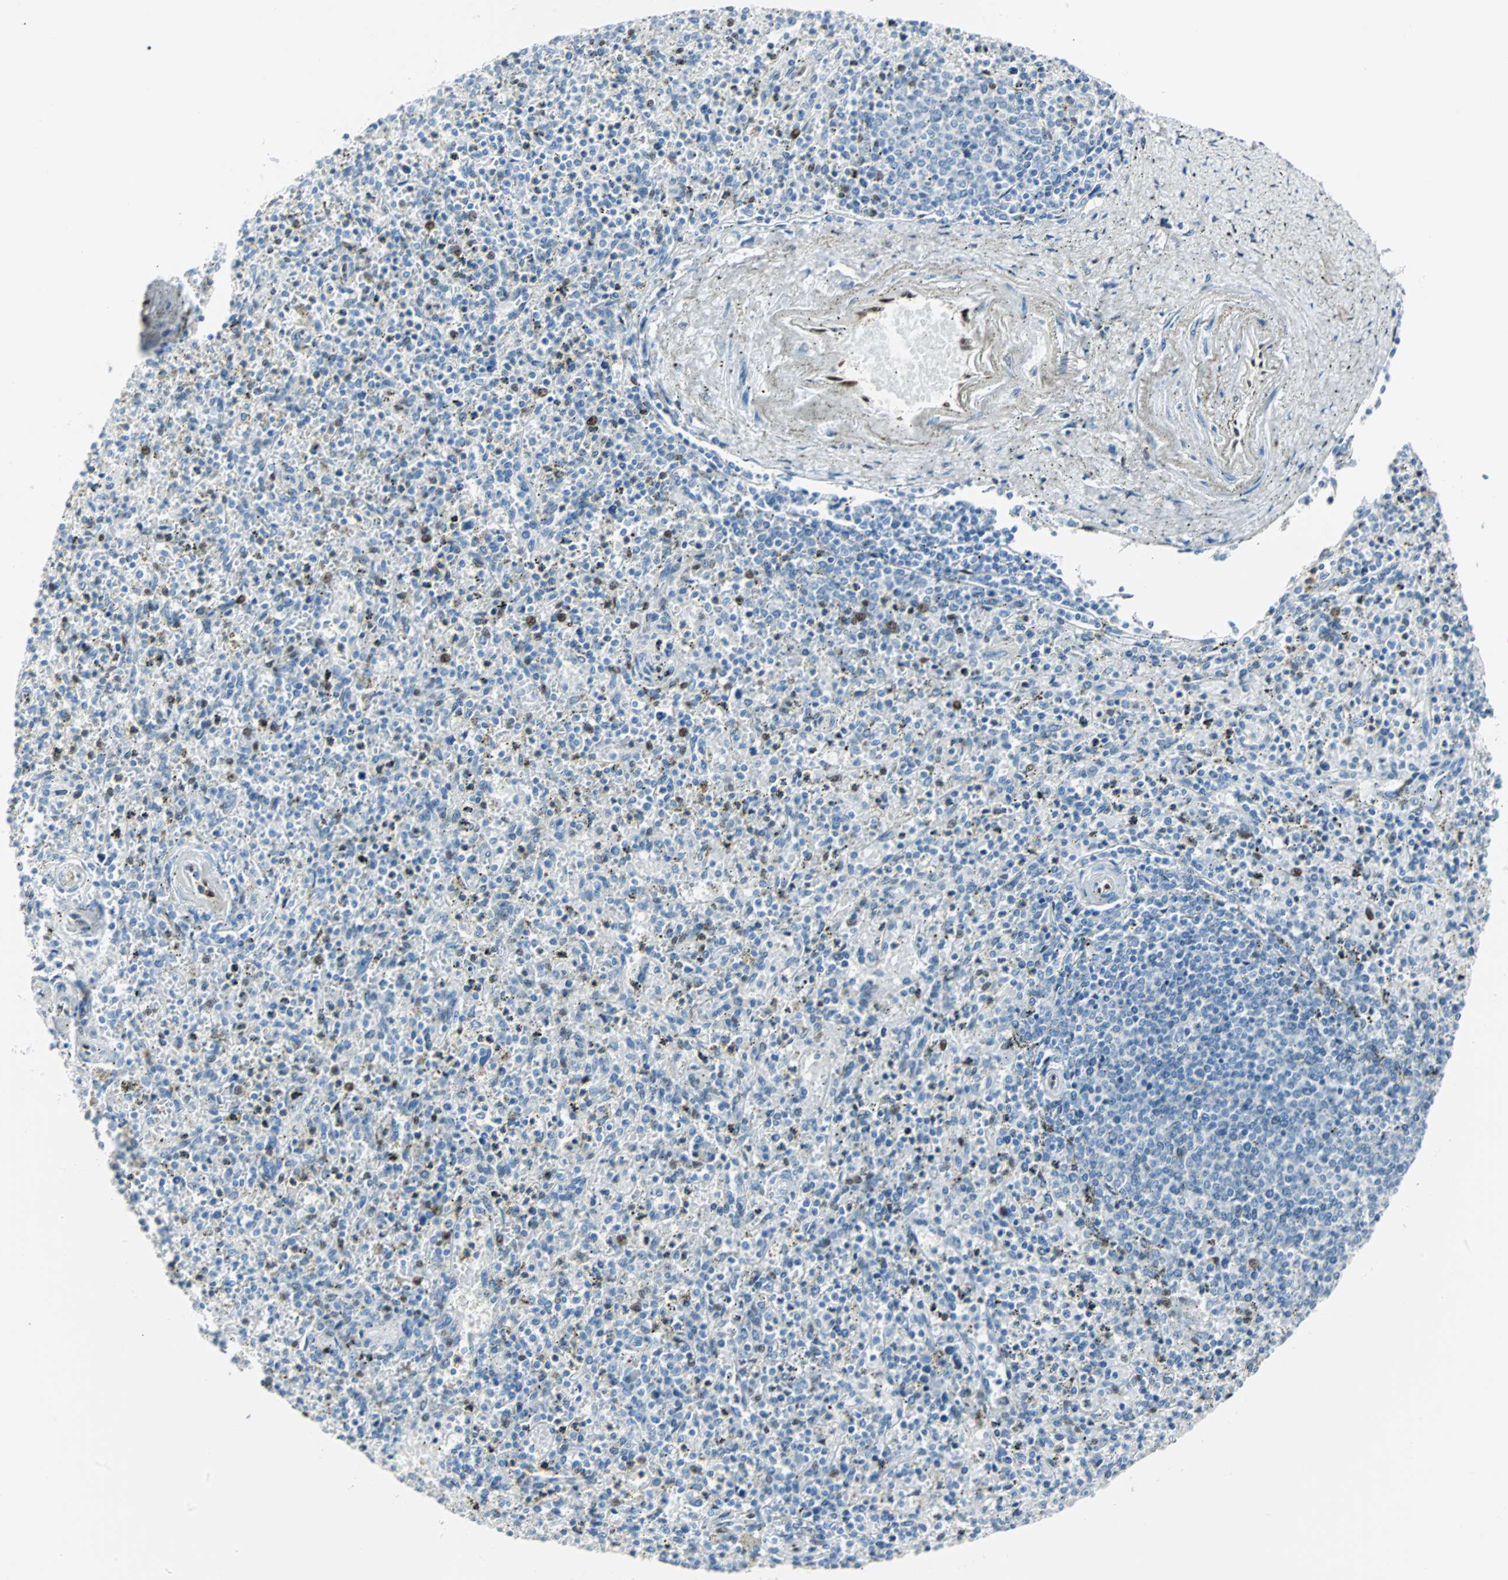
{"staining": {"intensity": "strong", "quantity": "<25%", "location": "nuclear"}, "tissue": "spleen", "cell_type": "Cells in red pulp", "image_type": "normal", "snomed": [{"axis": "morphology", "description": "Normal tissue, NOS"}, {"axis": "topography", "description": "Spleen"}], "caption": "Strong nuclear positivity for a protein is seen in approximately <25% of cells in red pulp of benign spleen using immunohistochemistry.", "gene": "IL33", "patient": {"sex": "male", "age": 72}}